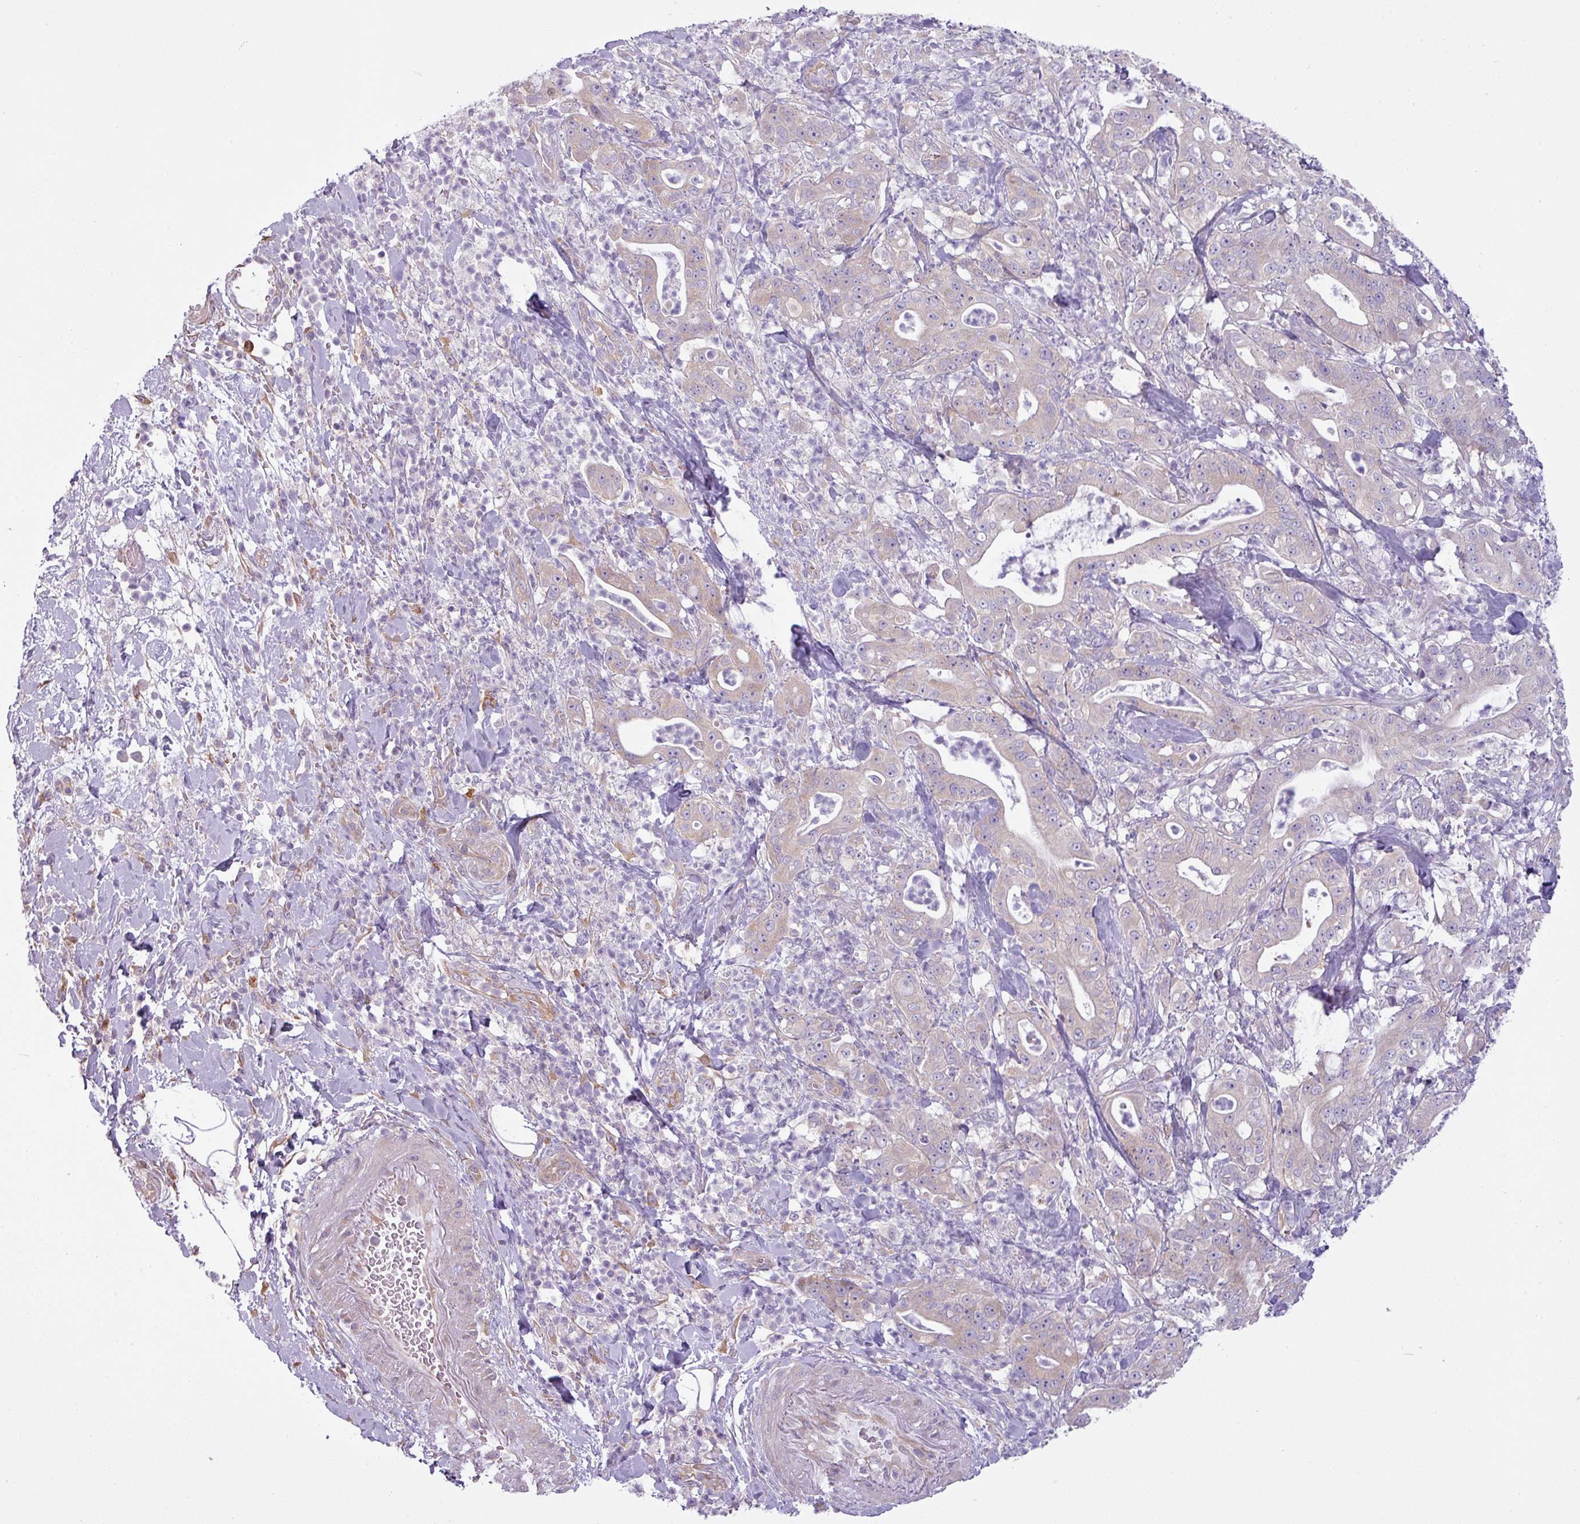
{"staining": {"intensity": "weak", "quantity": "25%-75%", "location": "cytoplasmic/membranous"}, "tissue": "pancreatic cancer", "cell_type": "Tumor cells", "image_type": "cancer", "snomed": [{"axis": "morphology", "description": "Adenocarcinoma, NOS"}, {"axis": "topography", "description": "Pancreas"}], "caption": "Pancreatic cancer stained with a brown dye exhibits weak cytoplasmic/membranous positive expression in about 25%-75% of tumor cells.", "gene": "CAMK2B", "patient": {"sex": "male", "age": 71}}